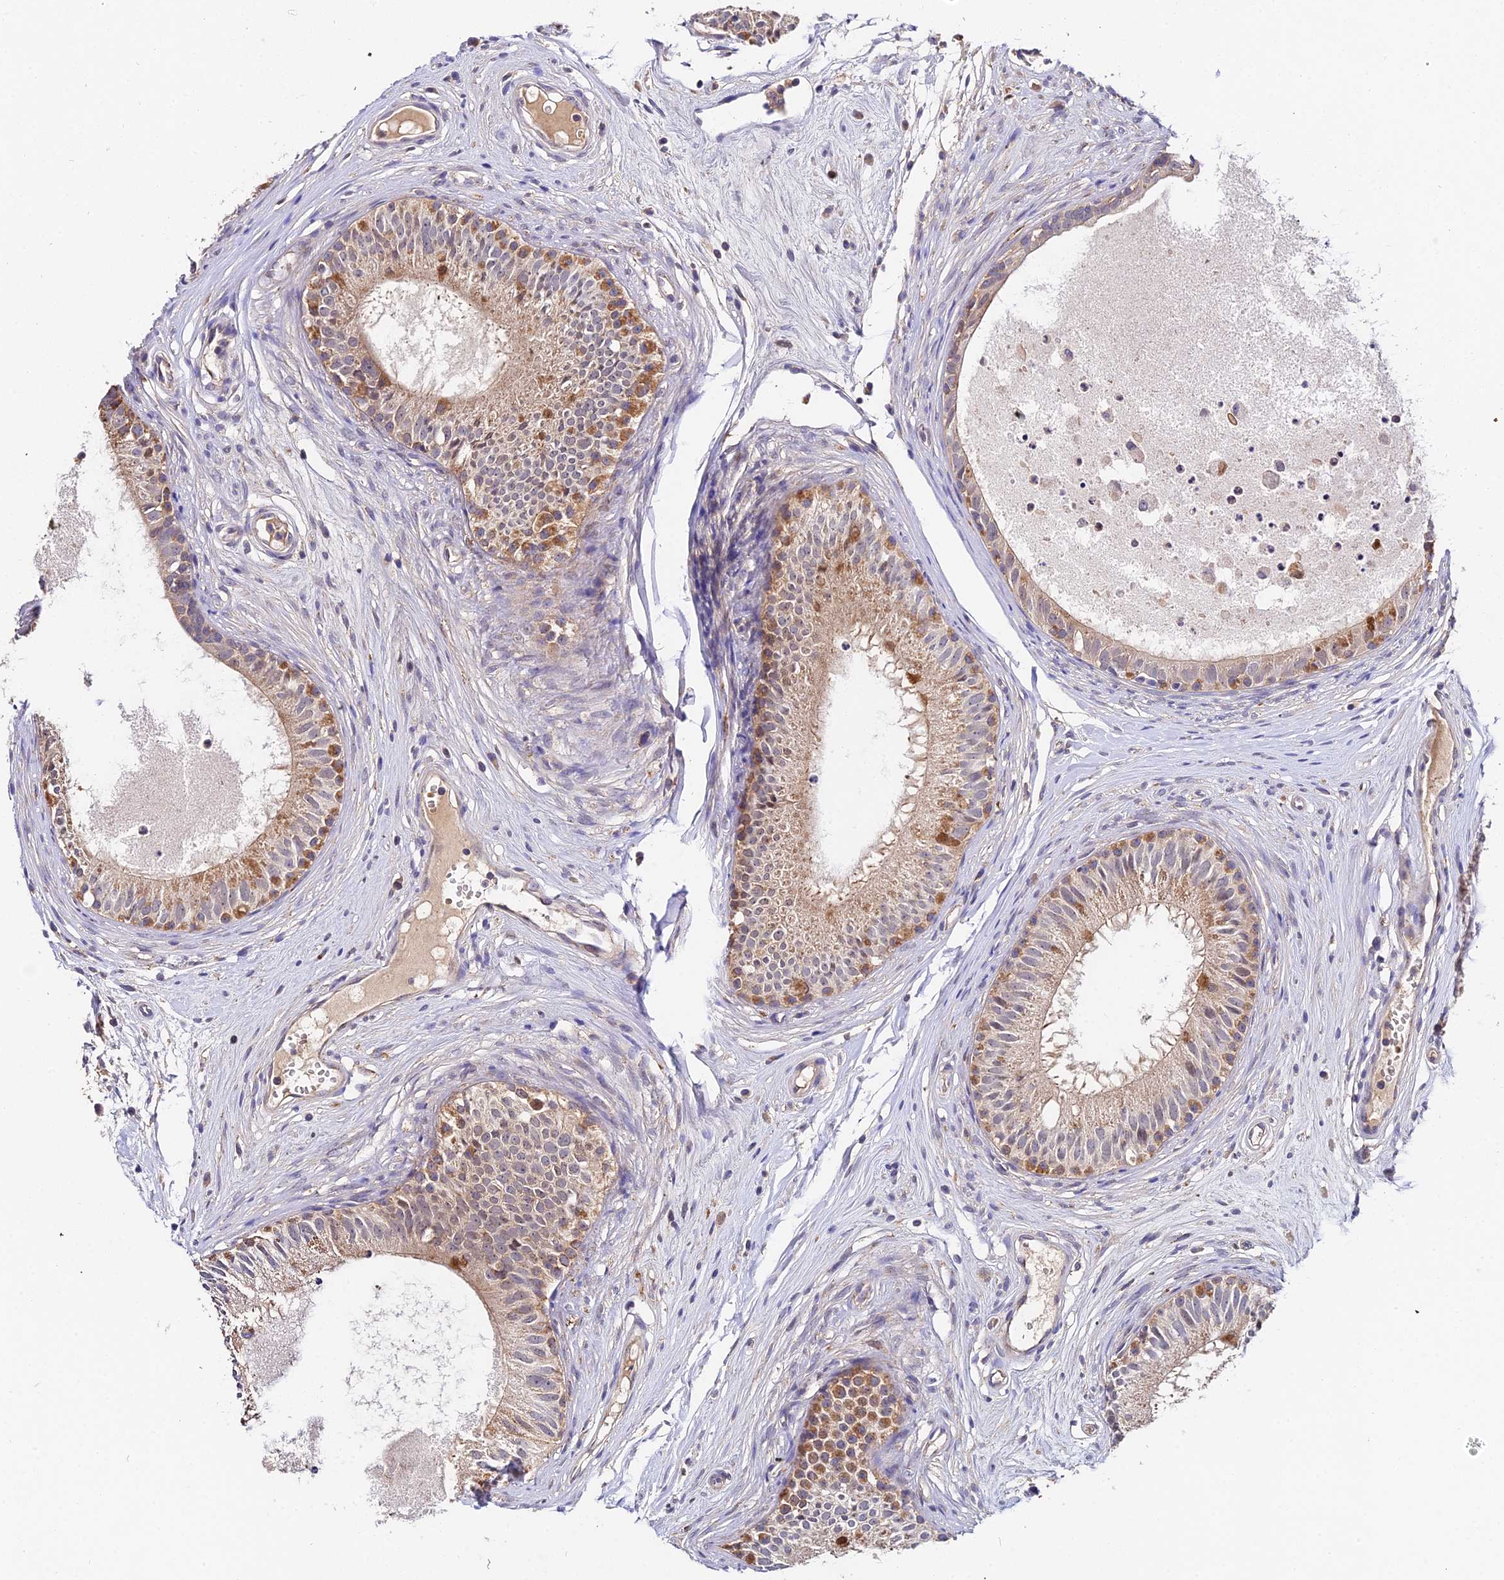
{"staining": {"intensity": "moderate", "quantity": "25%-75%", "location": "cytoplasmic/membranous"}, "tissue": "epididymis", "cell_type": "Glandular cells", "image_type": "normal", "snomed": [{"axis": "morphology", "description": "Normal tissue, NOS"}, {"axis": "topography", "description": "Epididymis"}], "caption": "The photomicrograph reveals staining of unremarkable epididymis, revealing moderate cytoplasmic/membranous protein staining (brown color) within glandular cells.", "gene": "ZBED8", "patient": {"sex": "male", "age": 74}}